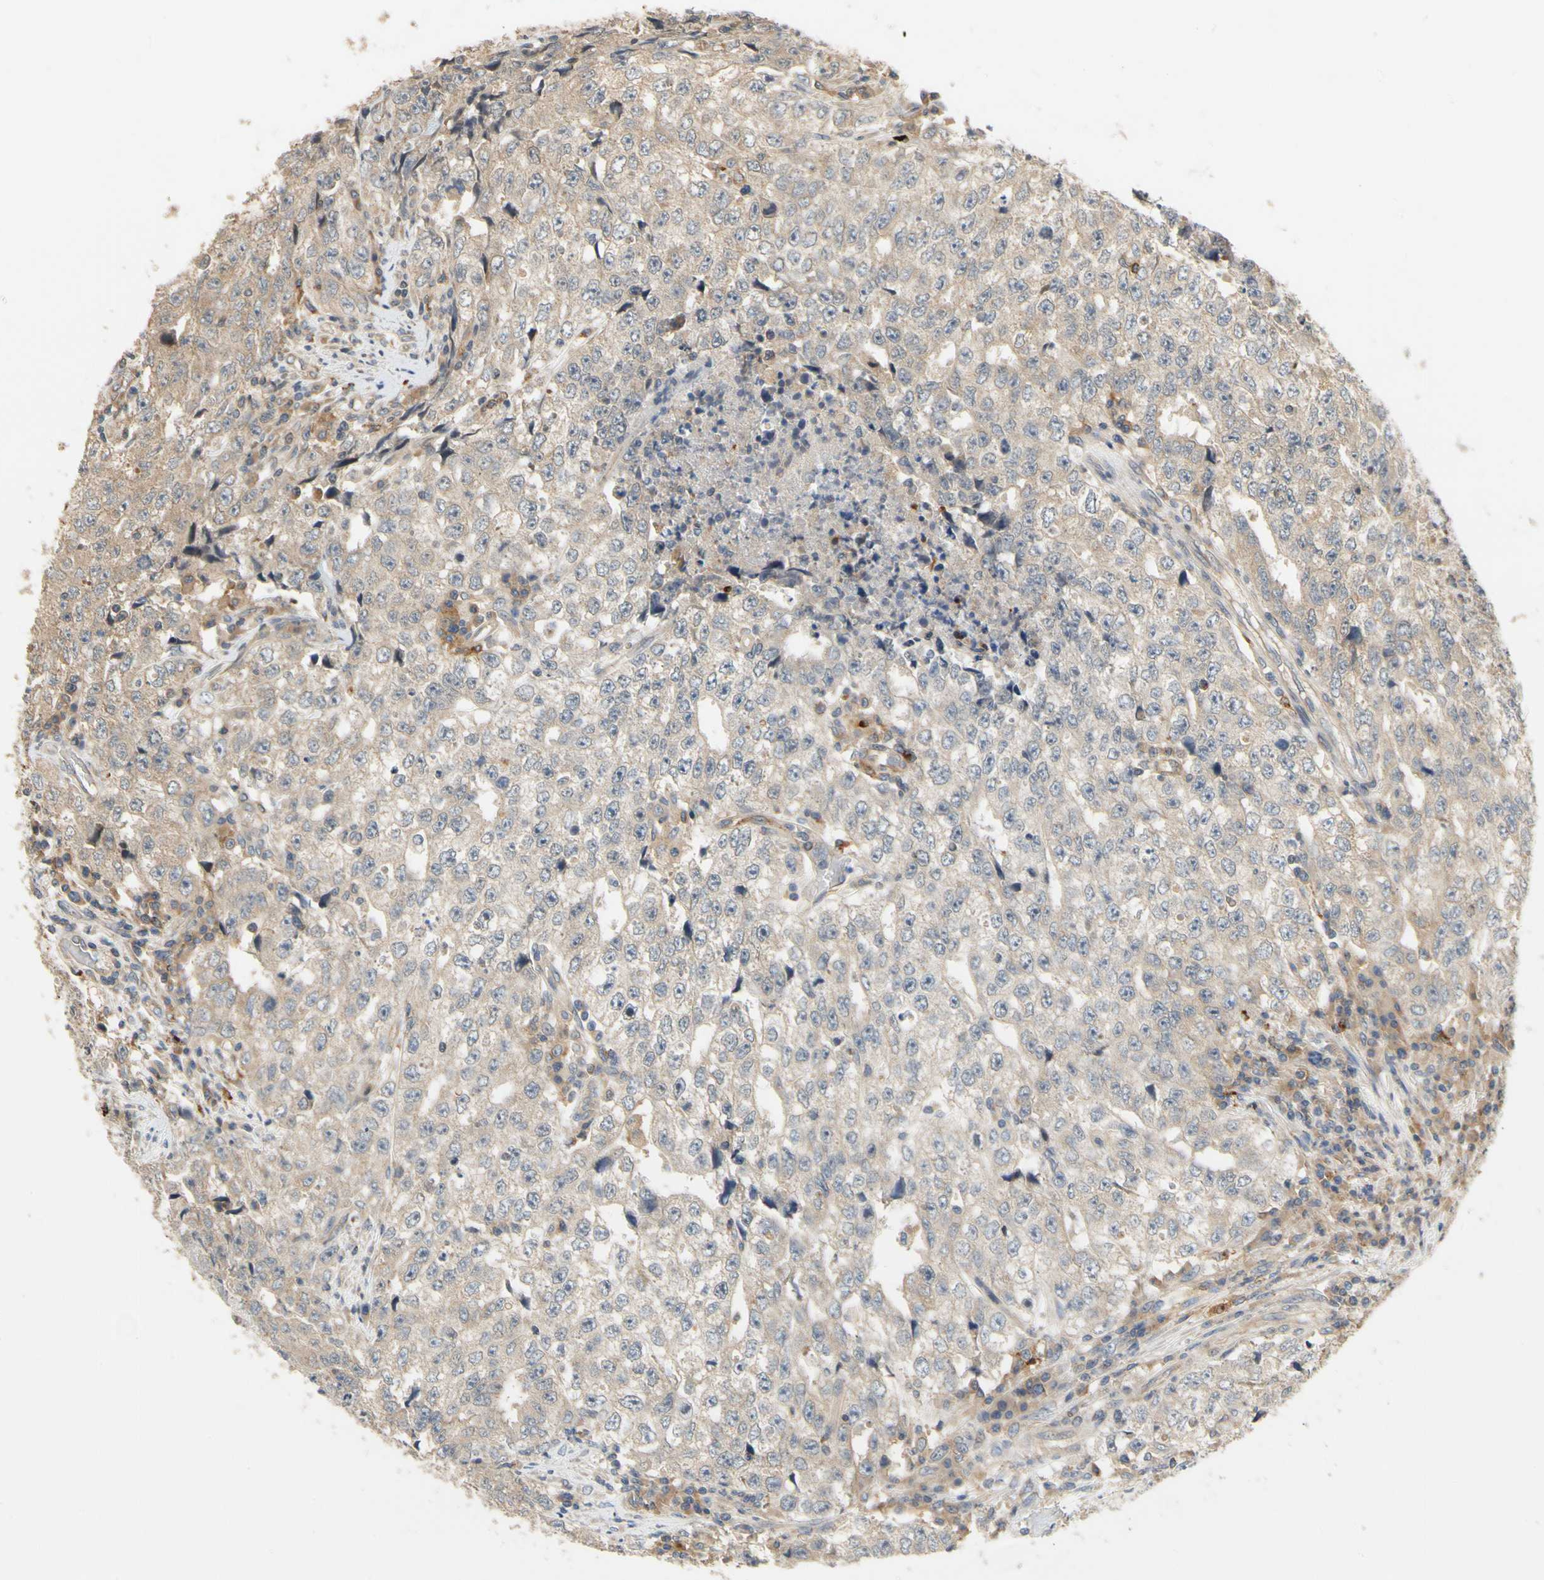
{"staining": {"intensity": "moderate", "quantity": ">75%", "location": "cytoplasmic/membranous"}, "tissue": "testis cancer", "cell_type": "Tumor cells", "image_type": "cancer", "snomed": [{"axis": "morphology", "description": "Necrosis, NOS"}, {"axis": "morphology", "description": "Carcinoma, Embryonal, NOS"}, {"axis": "topography", "description": "Testis"}], "caption": "IHC (DAB) staining of embryonal carcinoma (testis) reveals moderate cytoplasmic/membranous protein positivity in approximately >75% of tumor cells. IHC stains the protein of interest in brown and the nuclei are stained blue.", "gene": "ANKHD1", "patient": {"sex": "male", "age": 19}}